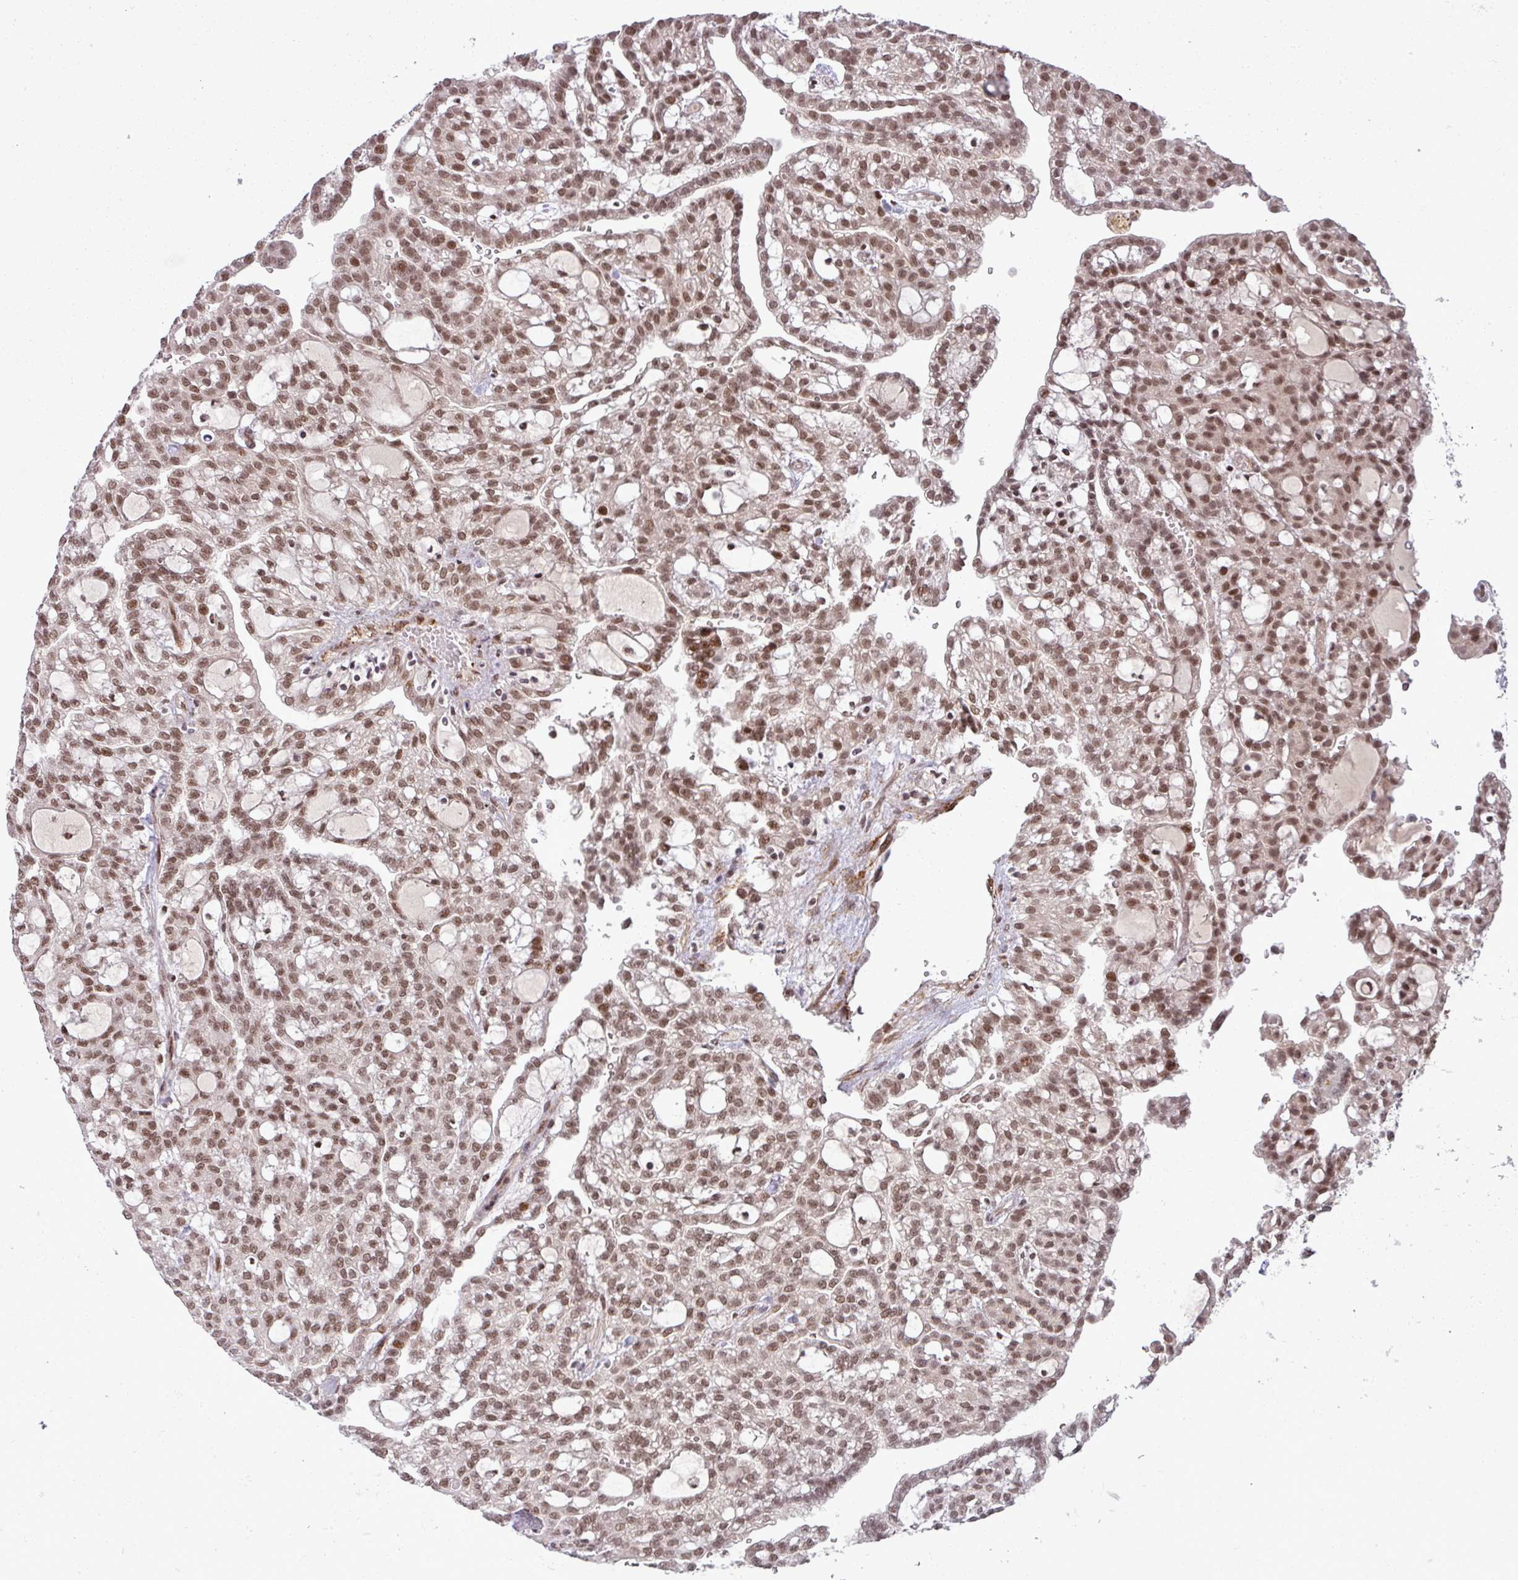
{"staining": {"intensity": "moderate", "quantity": ">75%", "location": "nuclear"}, "tissue": "renal cancer", "cell_type": "Tumor cells", "image_type": "cancer", "snomed": [{"axis": "morphology", "description": "Adenocarcinoma, NOS"}, {"axis": "topography", "description": "Kidney"}], "caption": "Renal cancer (adenocarcinoma) stained with IHC demonstrates moderate nuclear staining in about >75% of tumor cells.", "gene": "PTPN20", "patient": {"sex": "male", "age": 63}}